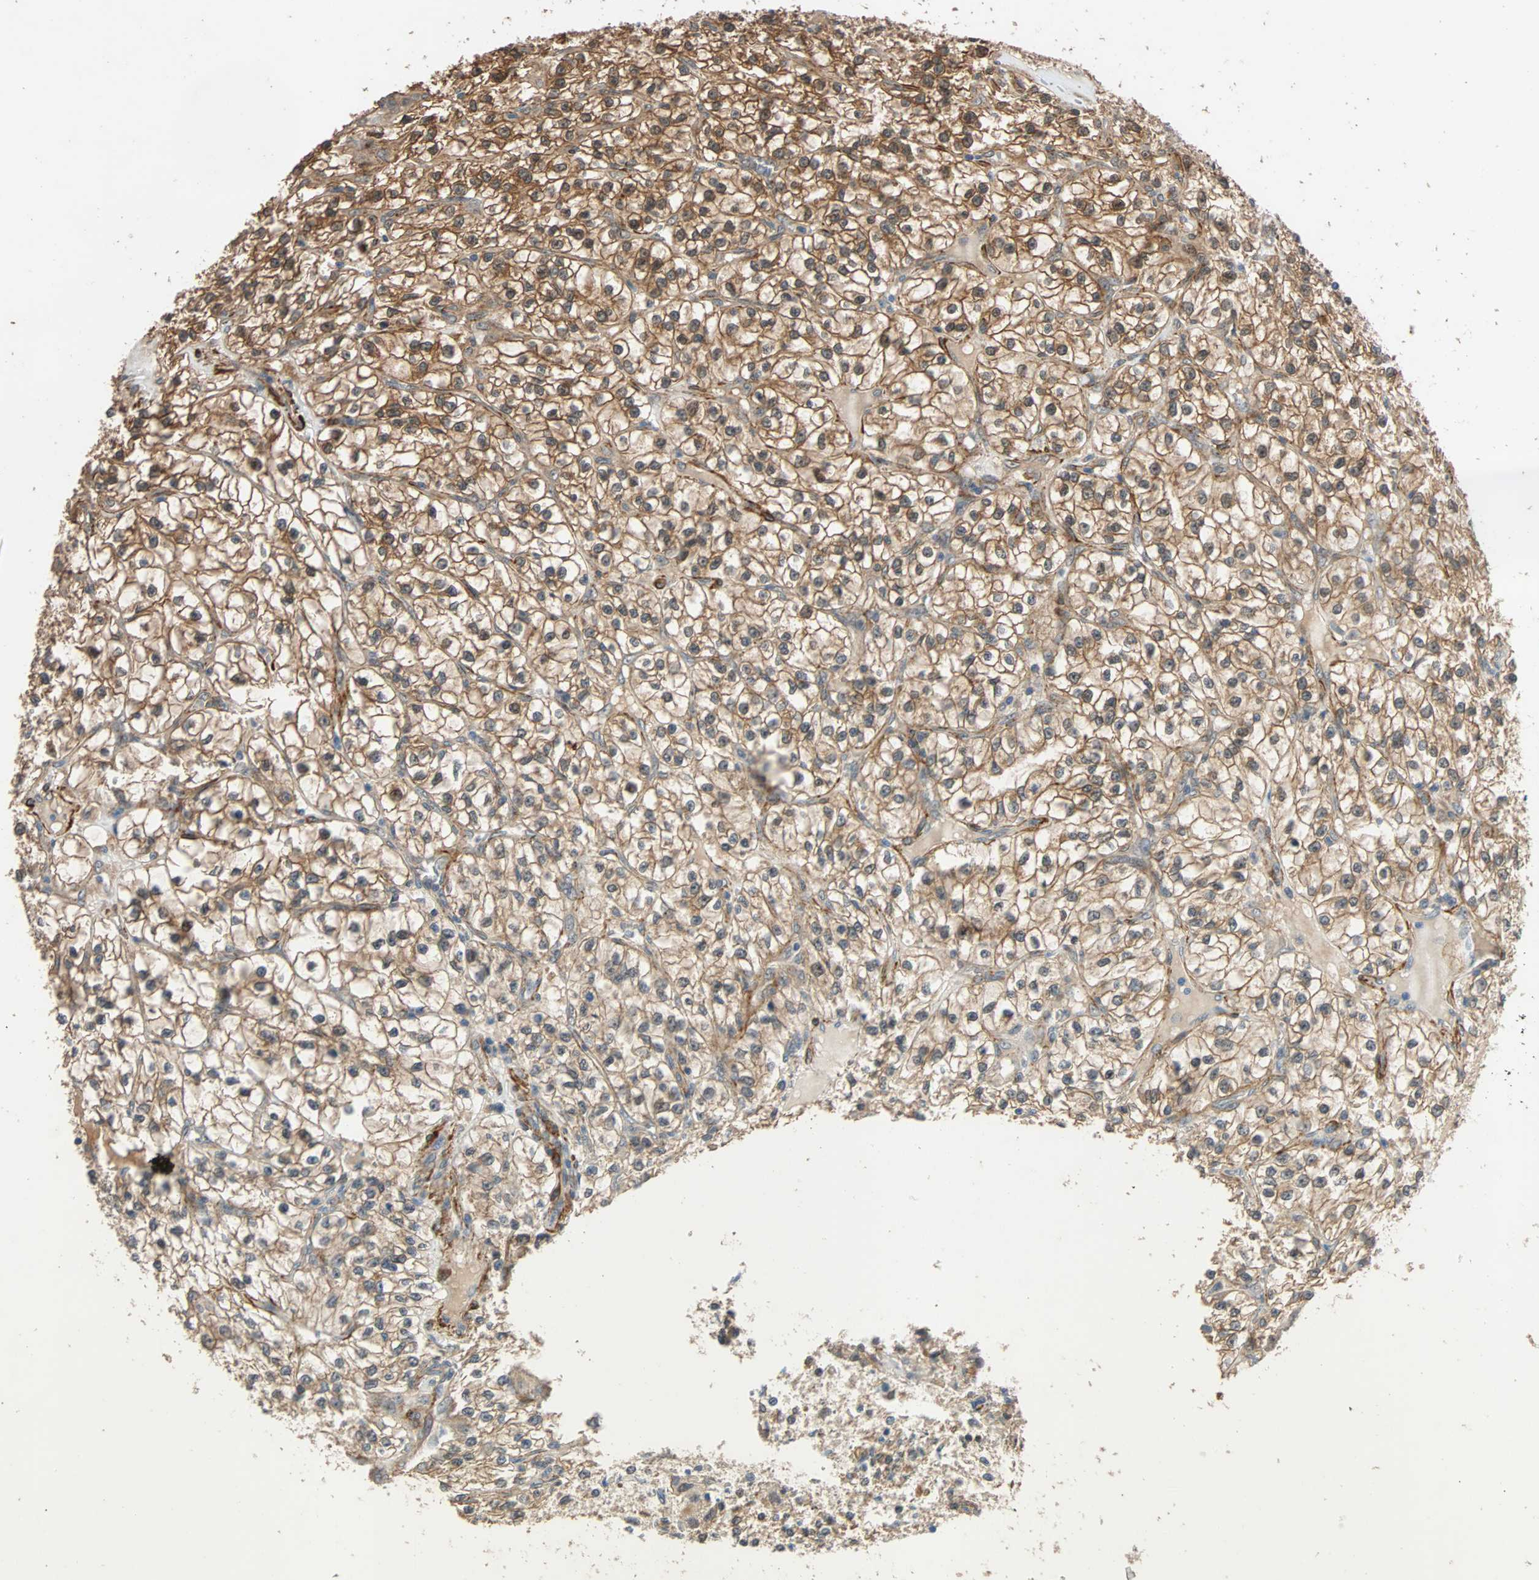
{"staining": {"intensity": "moderate", "quantity": ">75%", "location": "cytoplasmic/membranous"}, "tissue": "renal cancer", "cell_type": "Tumor cells", "image_type": "cancer", "snomed": [{"axis": "morphology", "description": "Adenocarcinoma, NOS"}, {"axis": "topography", "description": "Kidney"}], "caption": "A histopathology image of renal cancer (adenocarcinoma) stained for a protein exhibits moderate cytoplasmic/membranous brown staining in tumor cells.", "gene": "QSER1", "patient": {"sex": "female", "age": 57}}